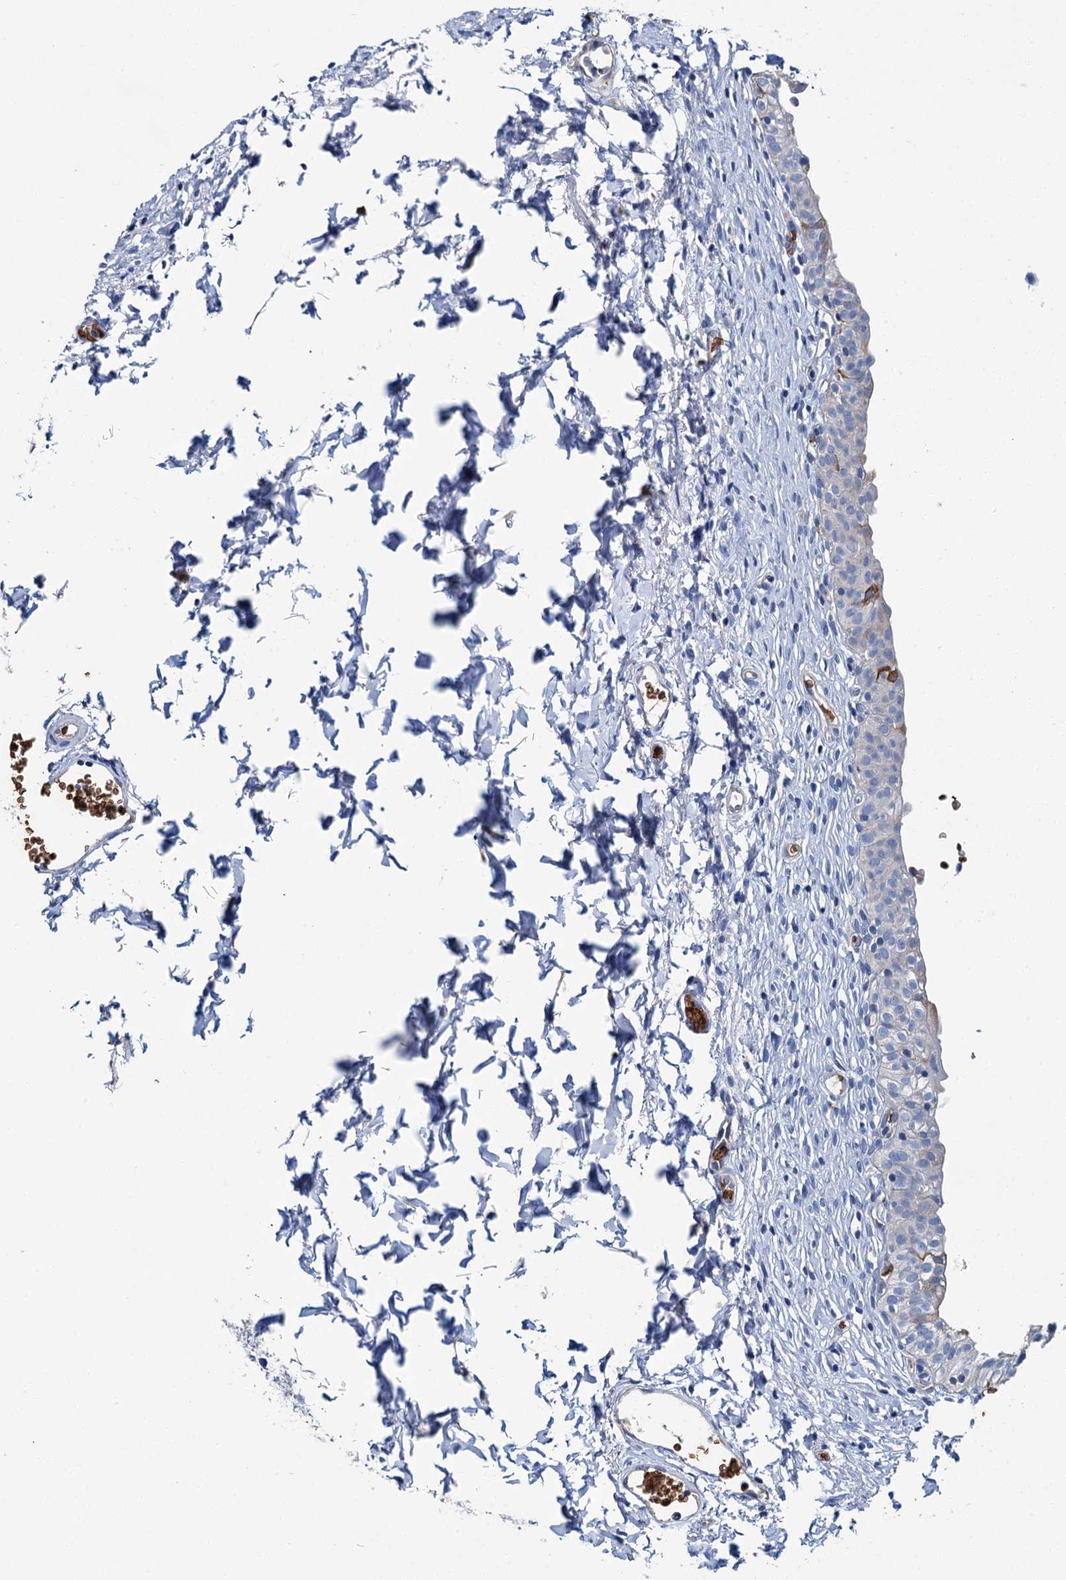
{"staining": {"intensity": "negative", "quantity": "none", "location": "none"}, "tissue": "urinary bladder", "cell_type": "Urothelial cells", "image_type": "normal", "snomed": [{"axis": "morphology", "description": "Normal tissue, NOS"}, {"axis": "topography", "description": "Urinary bladder"}], "caption": "Photomicrograph shows no protein staining in urothelial cells of normal urinary bladder. (IHC, brightfield microscopy, high magnification).", "gene": "ATG2A", "patient": {"sex": "male", "age": 55}}